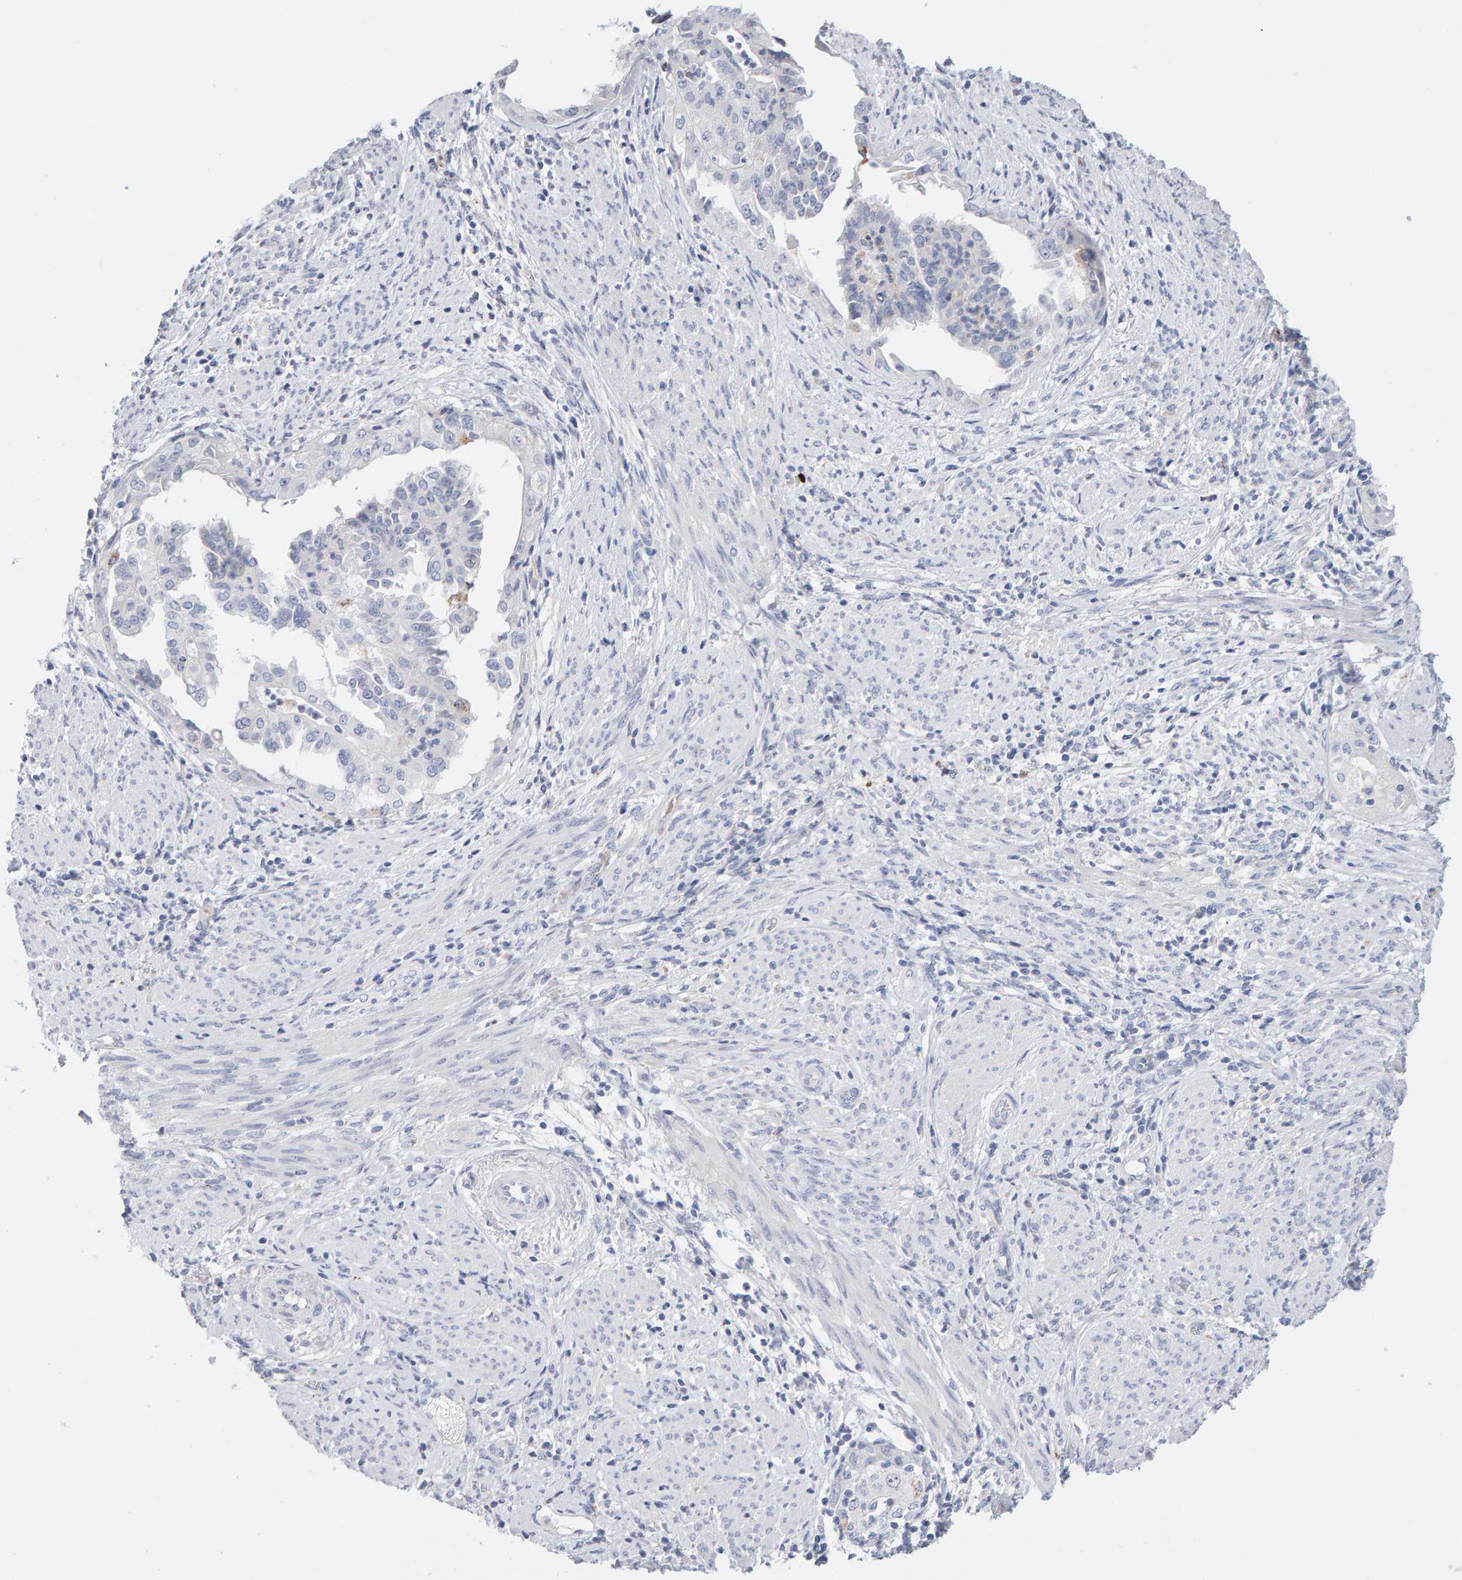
{"staining": {"intensity": "negative", "quantity": "none", "location": "none"}, "tissue": "endometrial cancer", "cell_type": "Tumor cells", "image_type": "cancer", "snomed": [{"axis": "morphology", "description": "Adenocarcinoma, NOS"}, {"axis": "topography", "description": "Endometrium"}], "caption": "This is an immunohistochemistry micrograph of human endometrial cancer. There is no positivity in tumor cells.", "gene": "METRNL", "patient": {"sex": "female", "age": 85}}